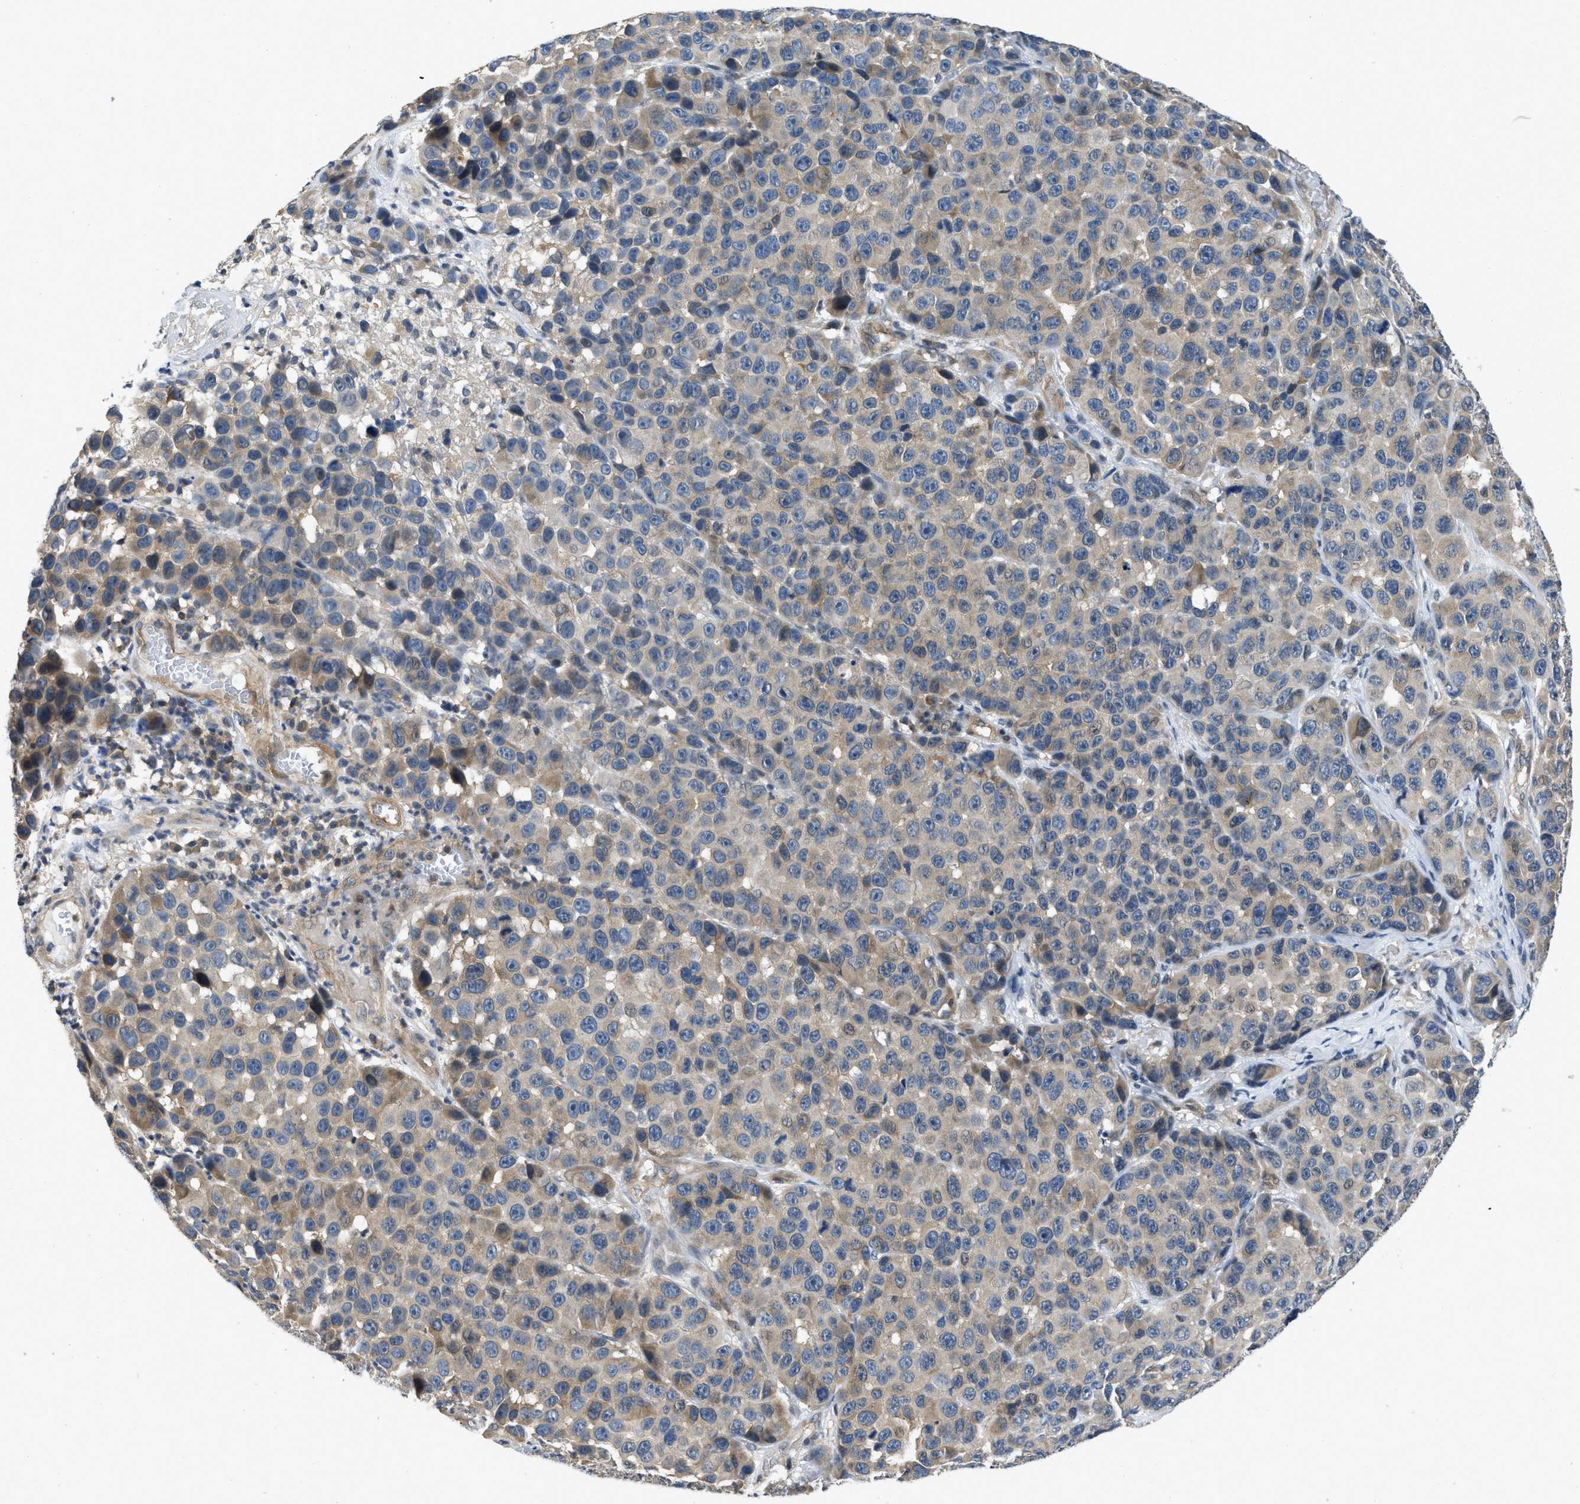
{"staining": {"intensity": "weak", "quantity": "25%-75%", "location": "cytoplasmic/membranous"}, "tissue": "melanoma", "cell_type": "Tumor cells", "image_type": "cancer", "snomed": [{"axis": "morphology", "description": "Malignant melanoma, NOS"}, {"axis": "topography", "description": "Skin"}], "caption": "The image displays a brown stain indicating the presence of a protein in the cytoplasmic/membranous of tumor cells in melanoma.", "gene": "TES", "patient": {"sex": "male", "age": 53}}